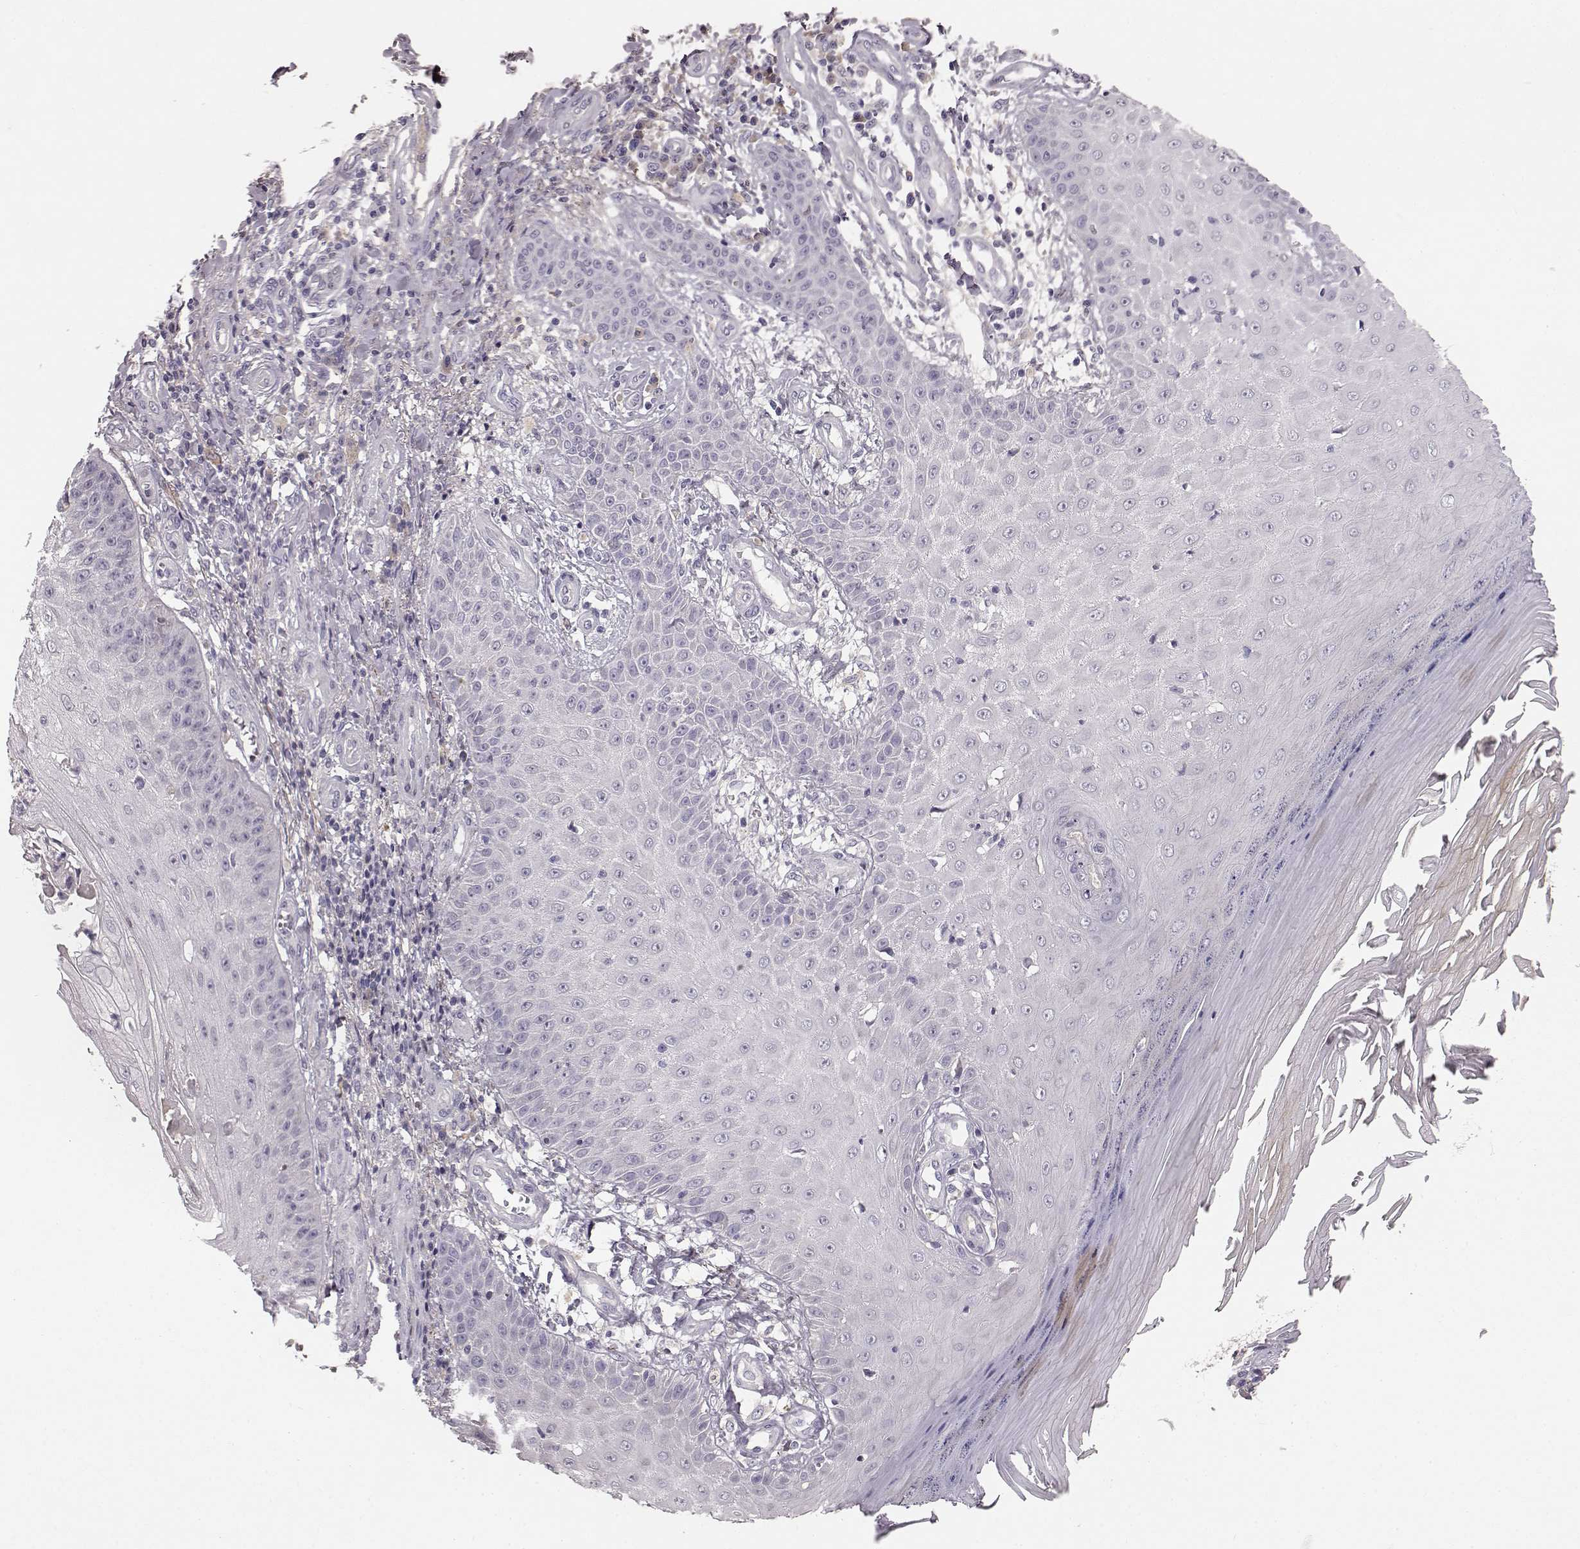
{"staining": {"intensity": "negative", "quantity": "none", "location": "none"}, "tissue": "skin cancer", "cell_type": "Tumor cells", "image_type": "cancer", "snomed": [{"axis": "morphology", "description": "Squamous cell carcinoma, NOS"}, {"axis": "topography", "description": "Skin"}], "caption": "DAB immunohistochemical staining of human skin squamous cell carcinoma demonstrates no significant staining in tumor cells.", "gene": "YJEFN3", "patient": {"sex": "male", "age": 70}}